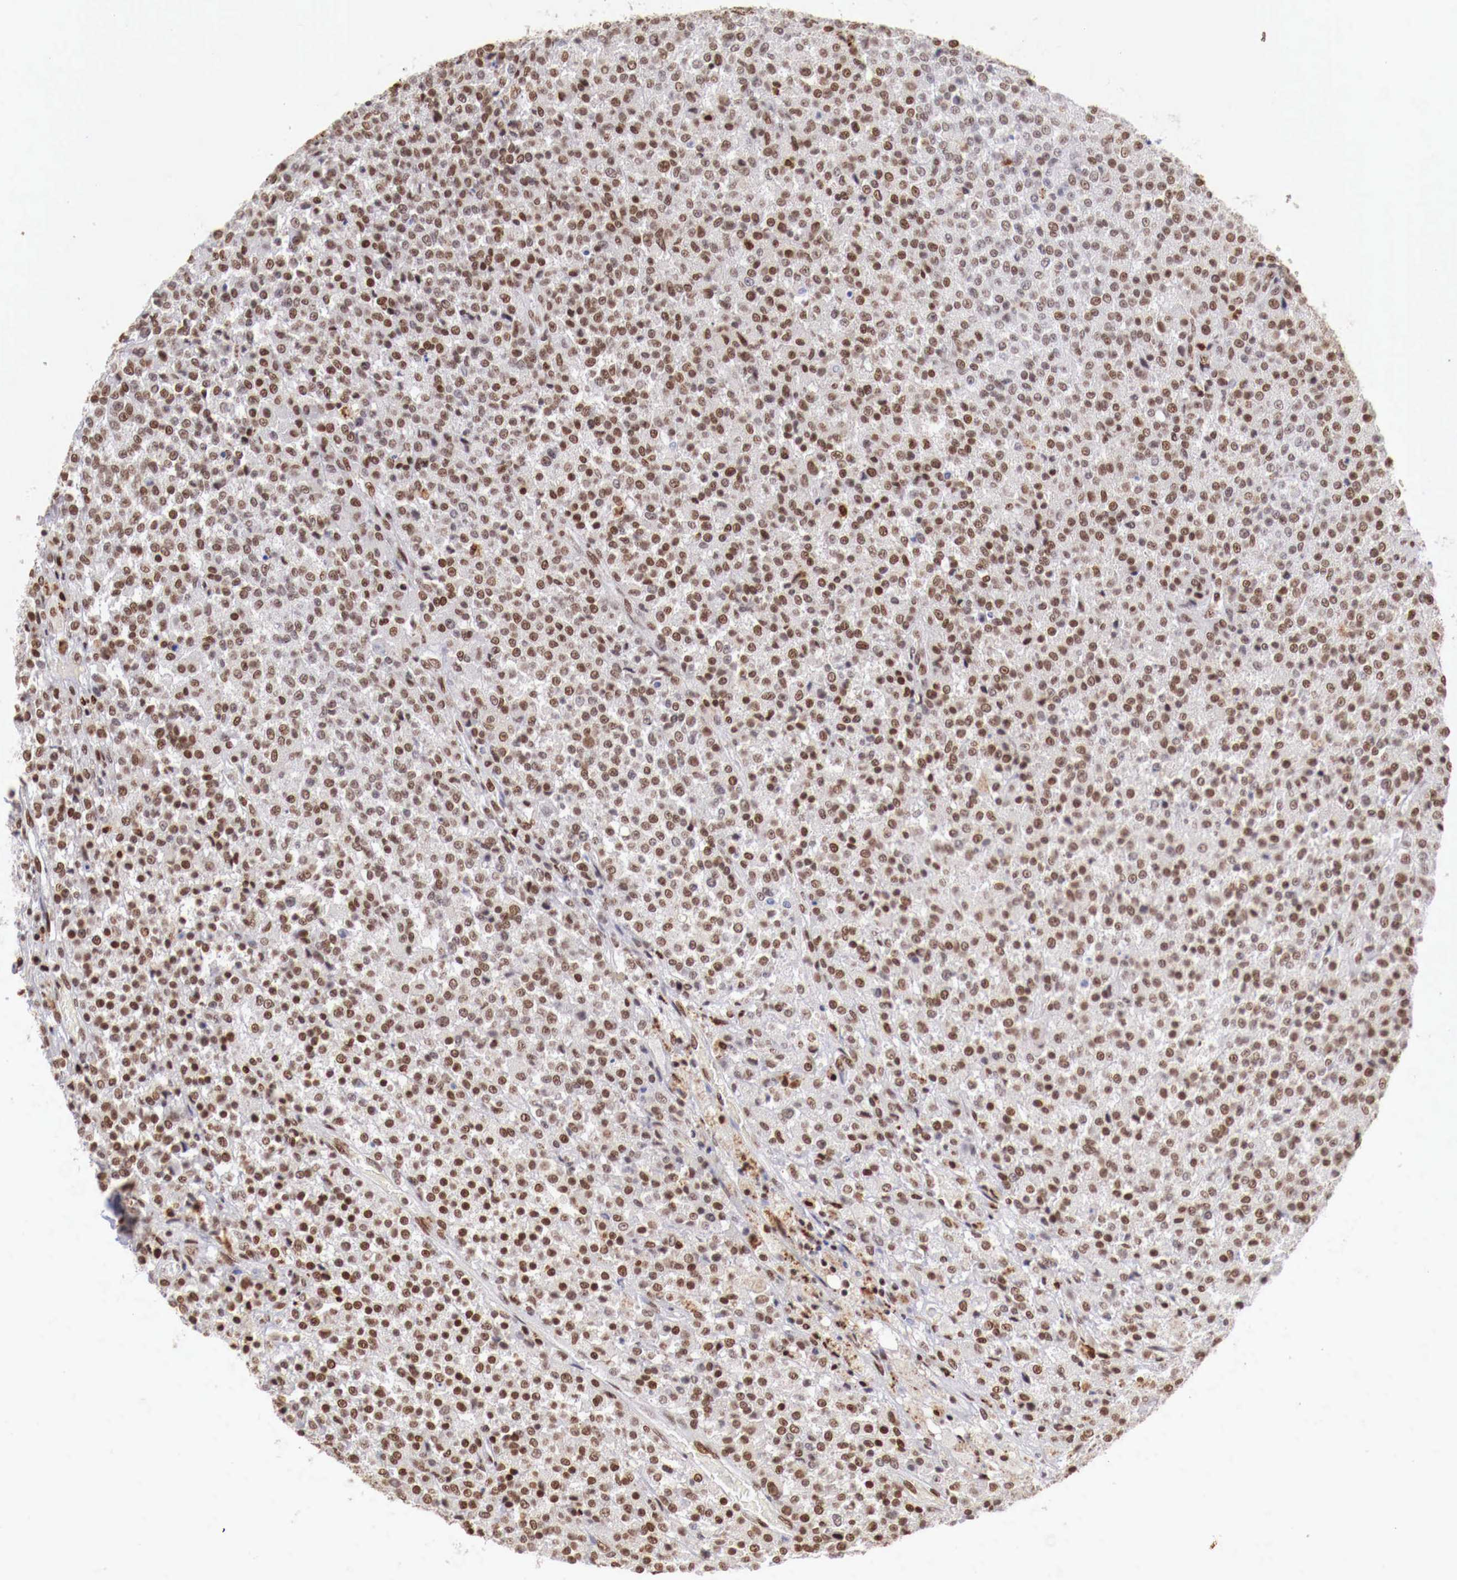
{"staining": {"intensity": "moderate", "quantity": ">75%", "location": "nuclear"}, "tissue": "testis cancer", "cell_type": "Tumor cells", "image_type": "cancer", "snomed": [{"axis": "morphology", "description": "Seminoma, NOS"}, {"axis": "topography", "description": "Testis"}], "caption": "Moderate nuclear protein positivity is identified in approximately >75% of tumor cells in seminoma (testis).", "gene": "MAX", "patient": {"sex": "male", "age": 59}}